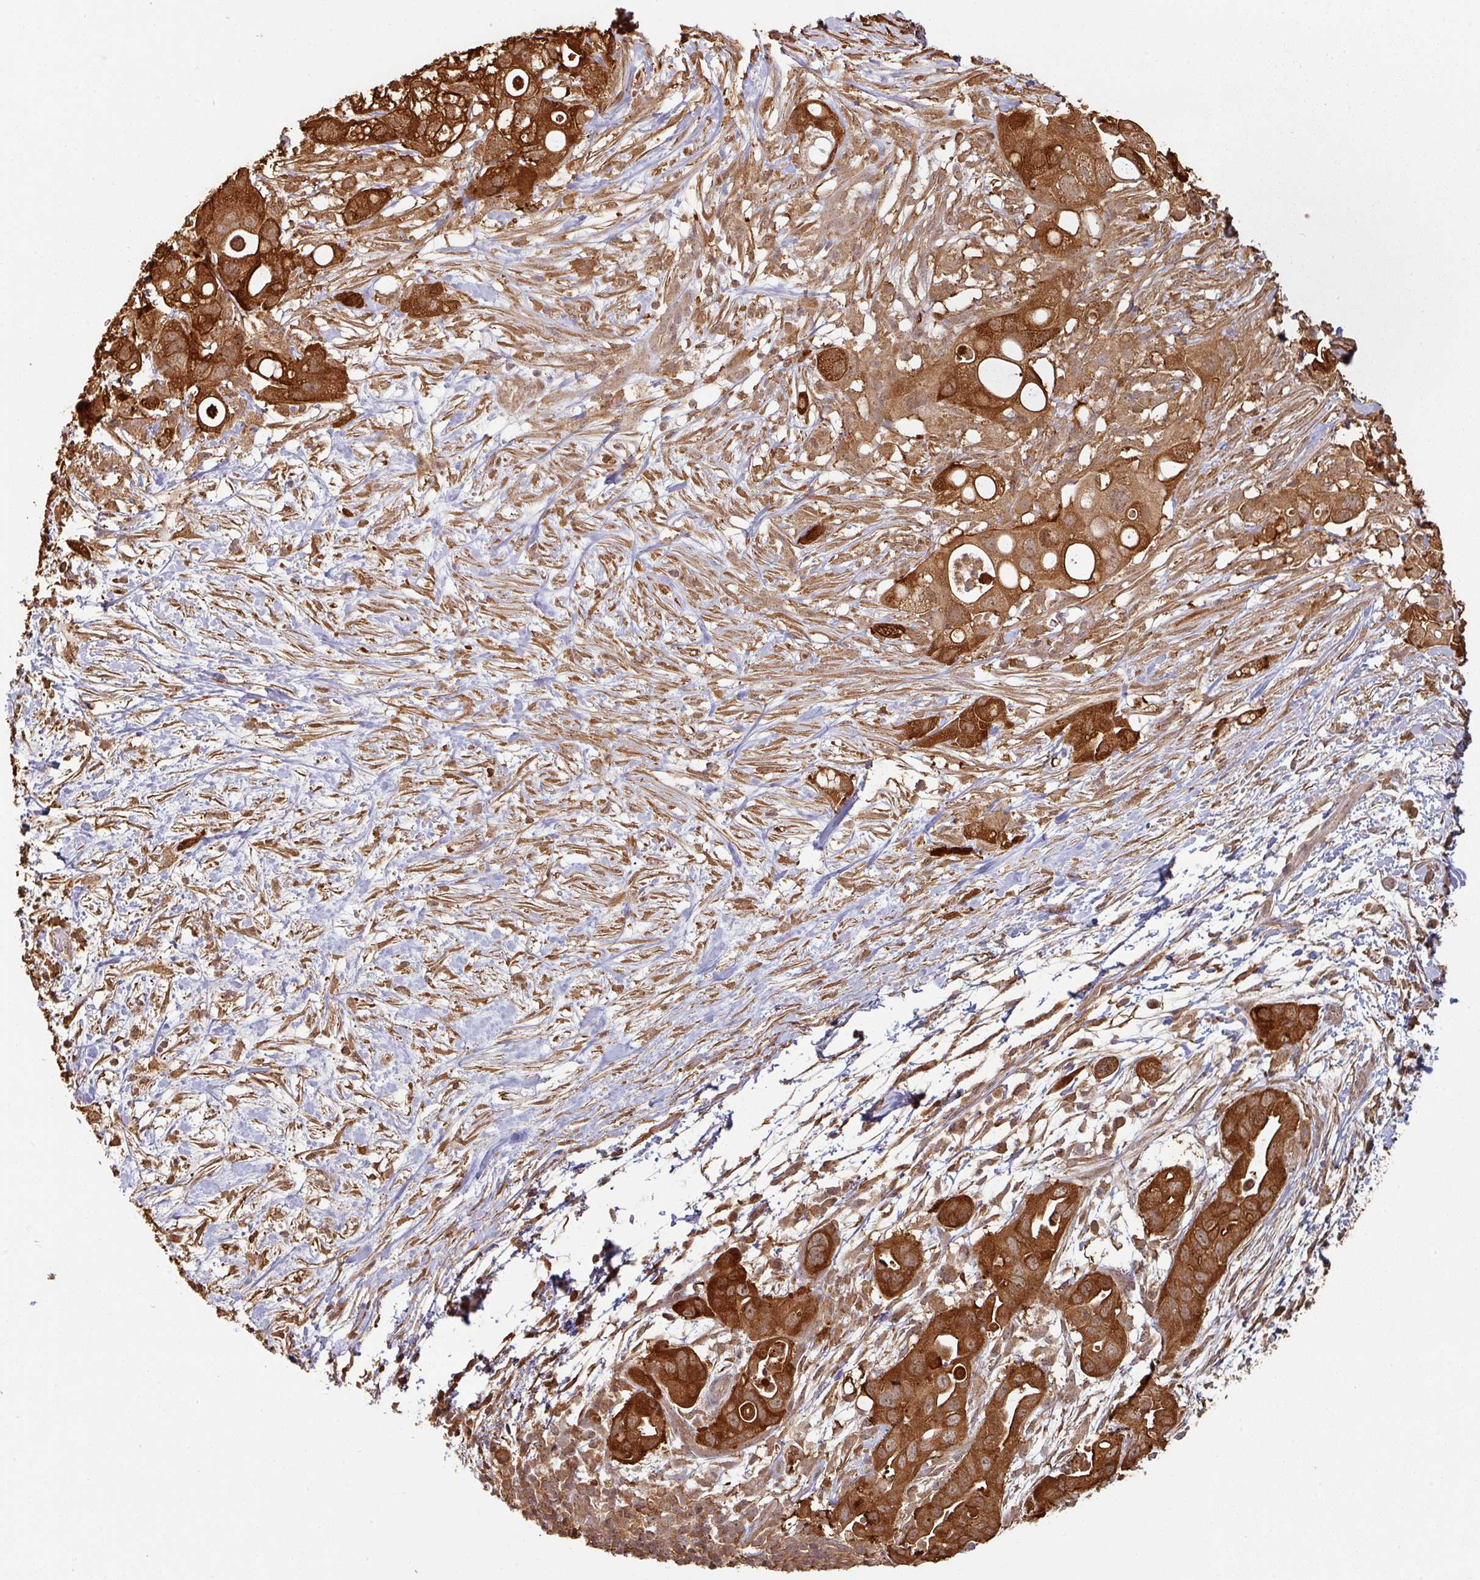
{"staining": {"intensity": "strong", "quantity": ">75%", "location": "cytoplasmic/membranous"}, "tissue": "pancreatic cancer", "cell_type": "Tumor cells", "image_type": "cancer", "snomed": [{"axis": "morphology", "description": "Adenocarcinoma, NOS"}, {"axis": "topography", "description": "Pancreas"}], "caption": "The image reveals staining of pancreatic cancer, revealing strong cytoplasmic/membranous protein positivity (brown color) within tumor cells. Nuclei are stained in blue.", "gene": "ZNF322", "patient": {"sex": "female", "age": 72}}